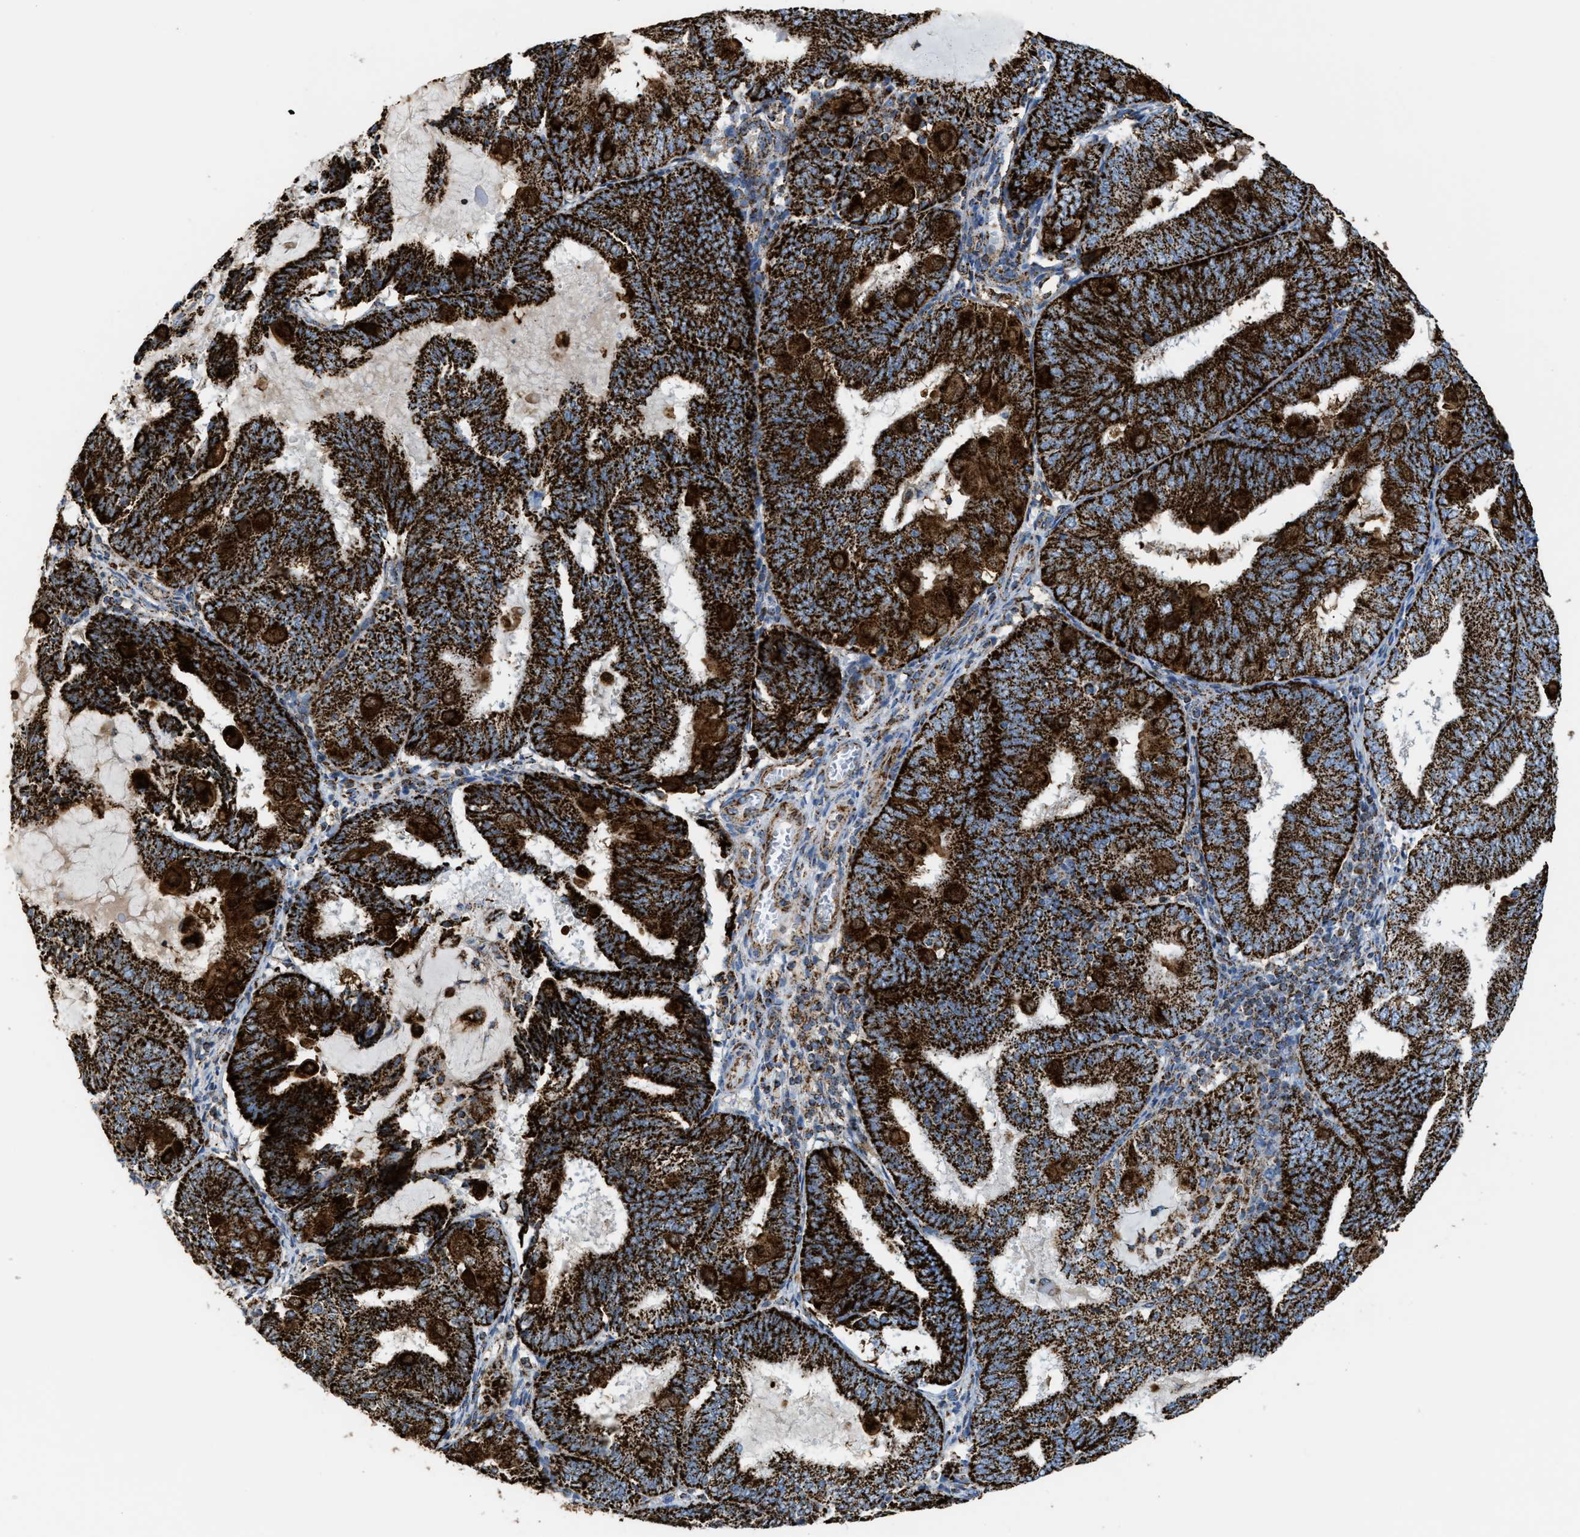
{"staining": {"intensity": "strong", "quantity": ">75%", "location": "cytoplasmic/membranous"}, "tissue": "endometrial cancer", "cell_type": "Tumor cells", "image_type": "cancer", "snomed": [{"axis": "morphology", "description": "Adenocarcinoma, NOS"}, {"axis": "topography", "description": "Endometrium"}], "caption": "IHC staining of endometrial adenocarcinoma, which exhibits high levels of strong cytoplasmic/membranous expression in approximately >75% of tumor cells indicating strong cytoplasmic/membranous protein expression. The staining was performed using DAB (brown) for protein detection and nuclei were counterstained in hematoxylin (blue).", "gene": "ECHS1", "patient": {"sex": "female", "age": 81}}